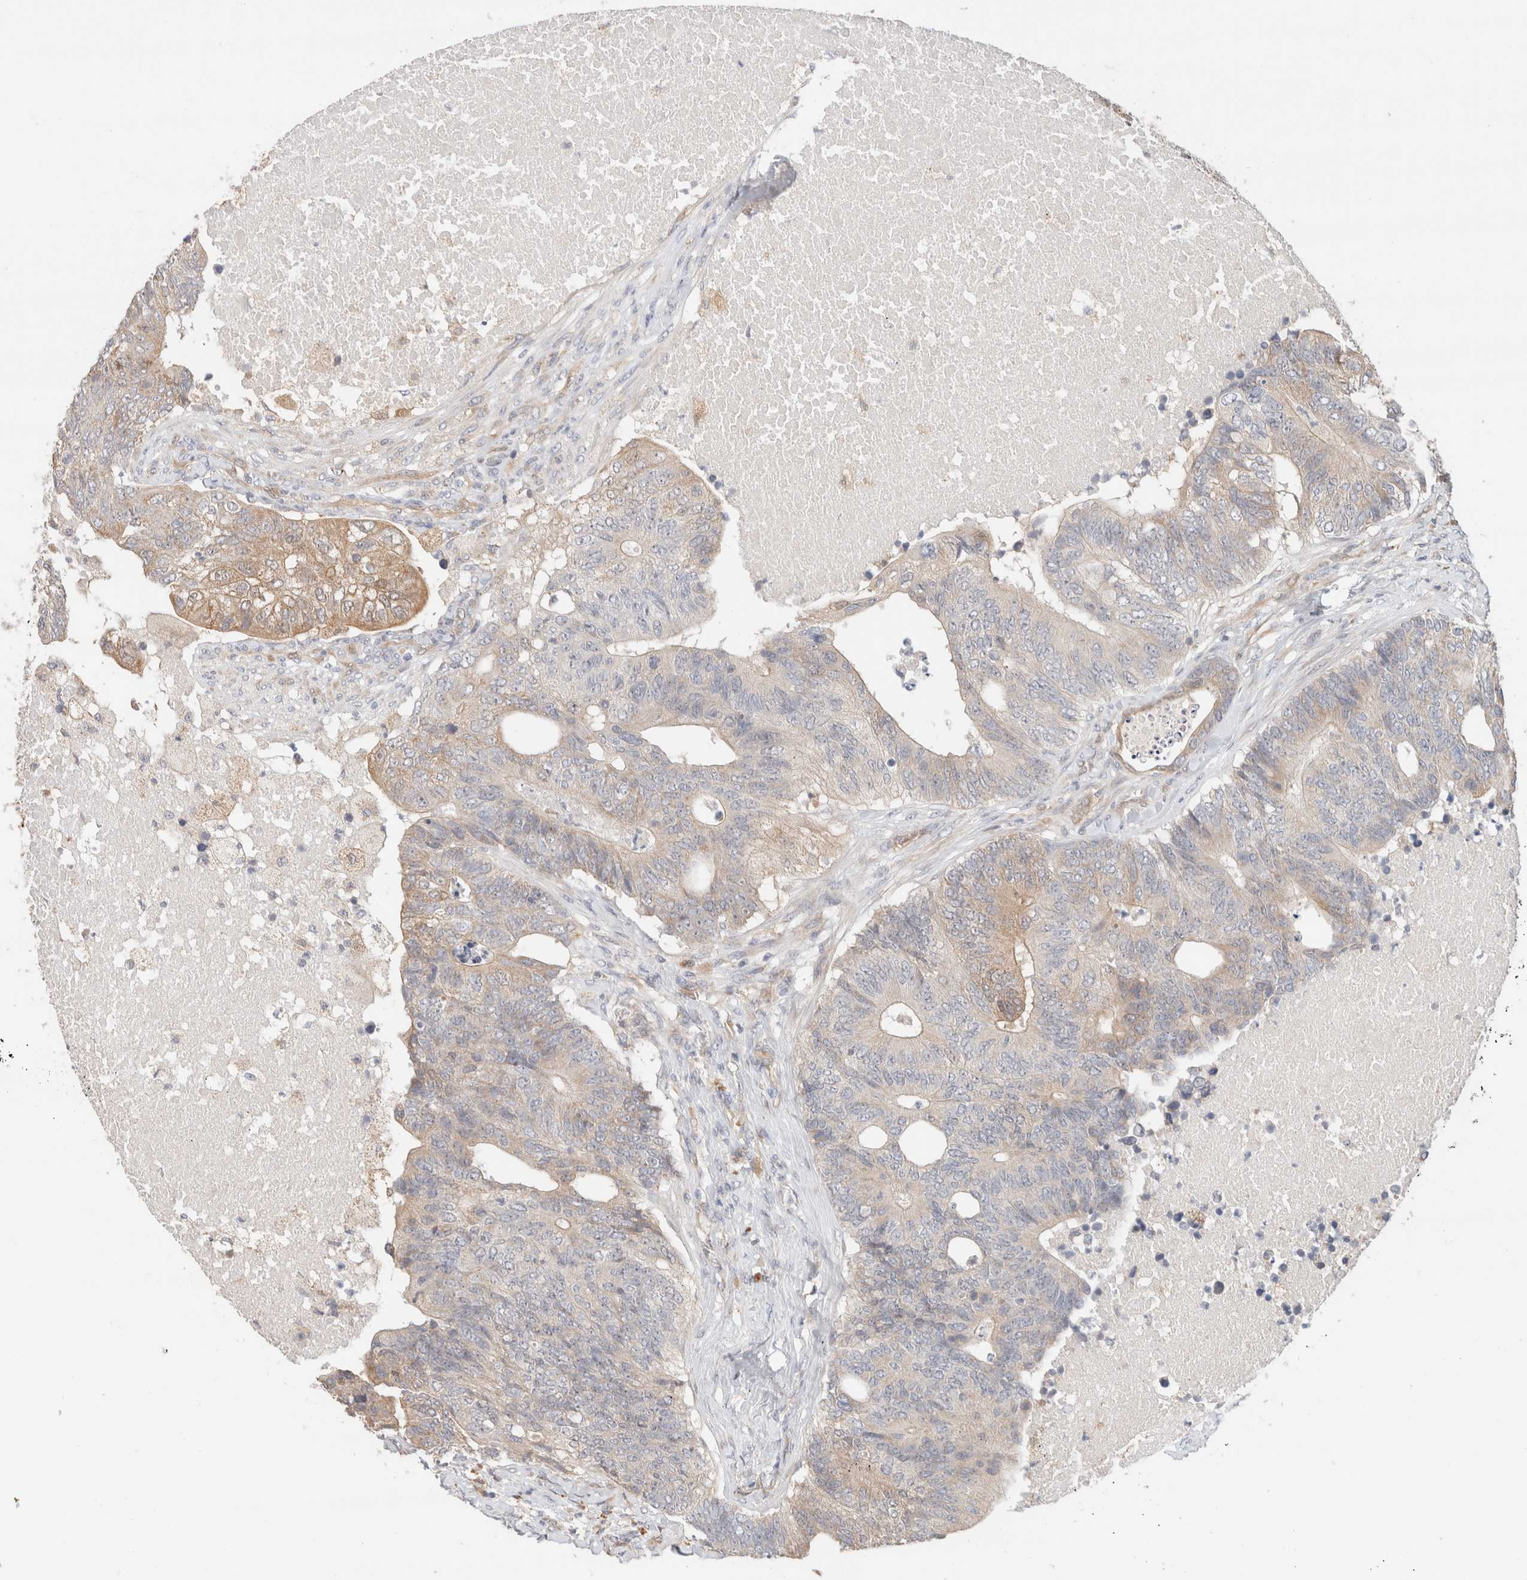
{"staining": {"intensity": "moderate", "quantity": "<25%", "location": "cytoplasmic/membranous"}, "tissue": "colorectal cancer", "cell_type": "Tumor cells", "image_type": "cancer", "snomed": [{"axis": "morphology", "description": "Adenocarcinoma, NOS"}, {"axis": "topography", "description": "Colon"}], "caption": "DAB immunohistochemical staining of colorectal adenocarcinoma exhibits moderate cytoplasmic/membranous protein positivity in approximately <25% of tumor cells.", "gene": "CA13", "patient": {"sex": "female", "age": 67}}